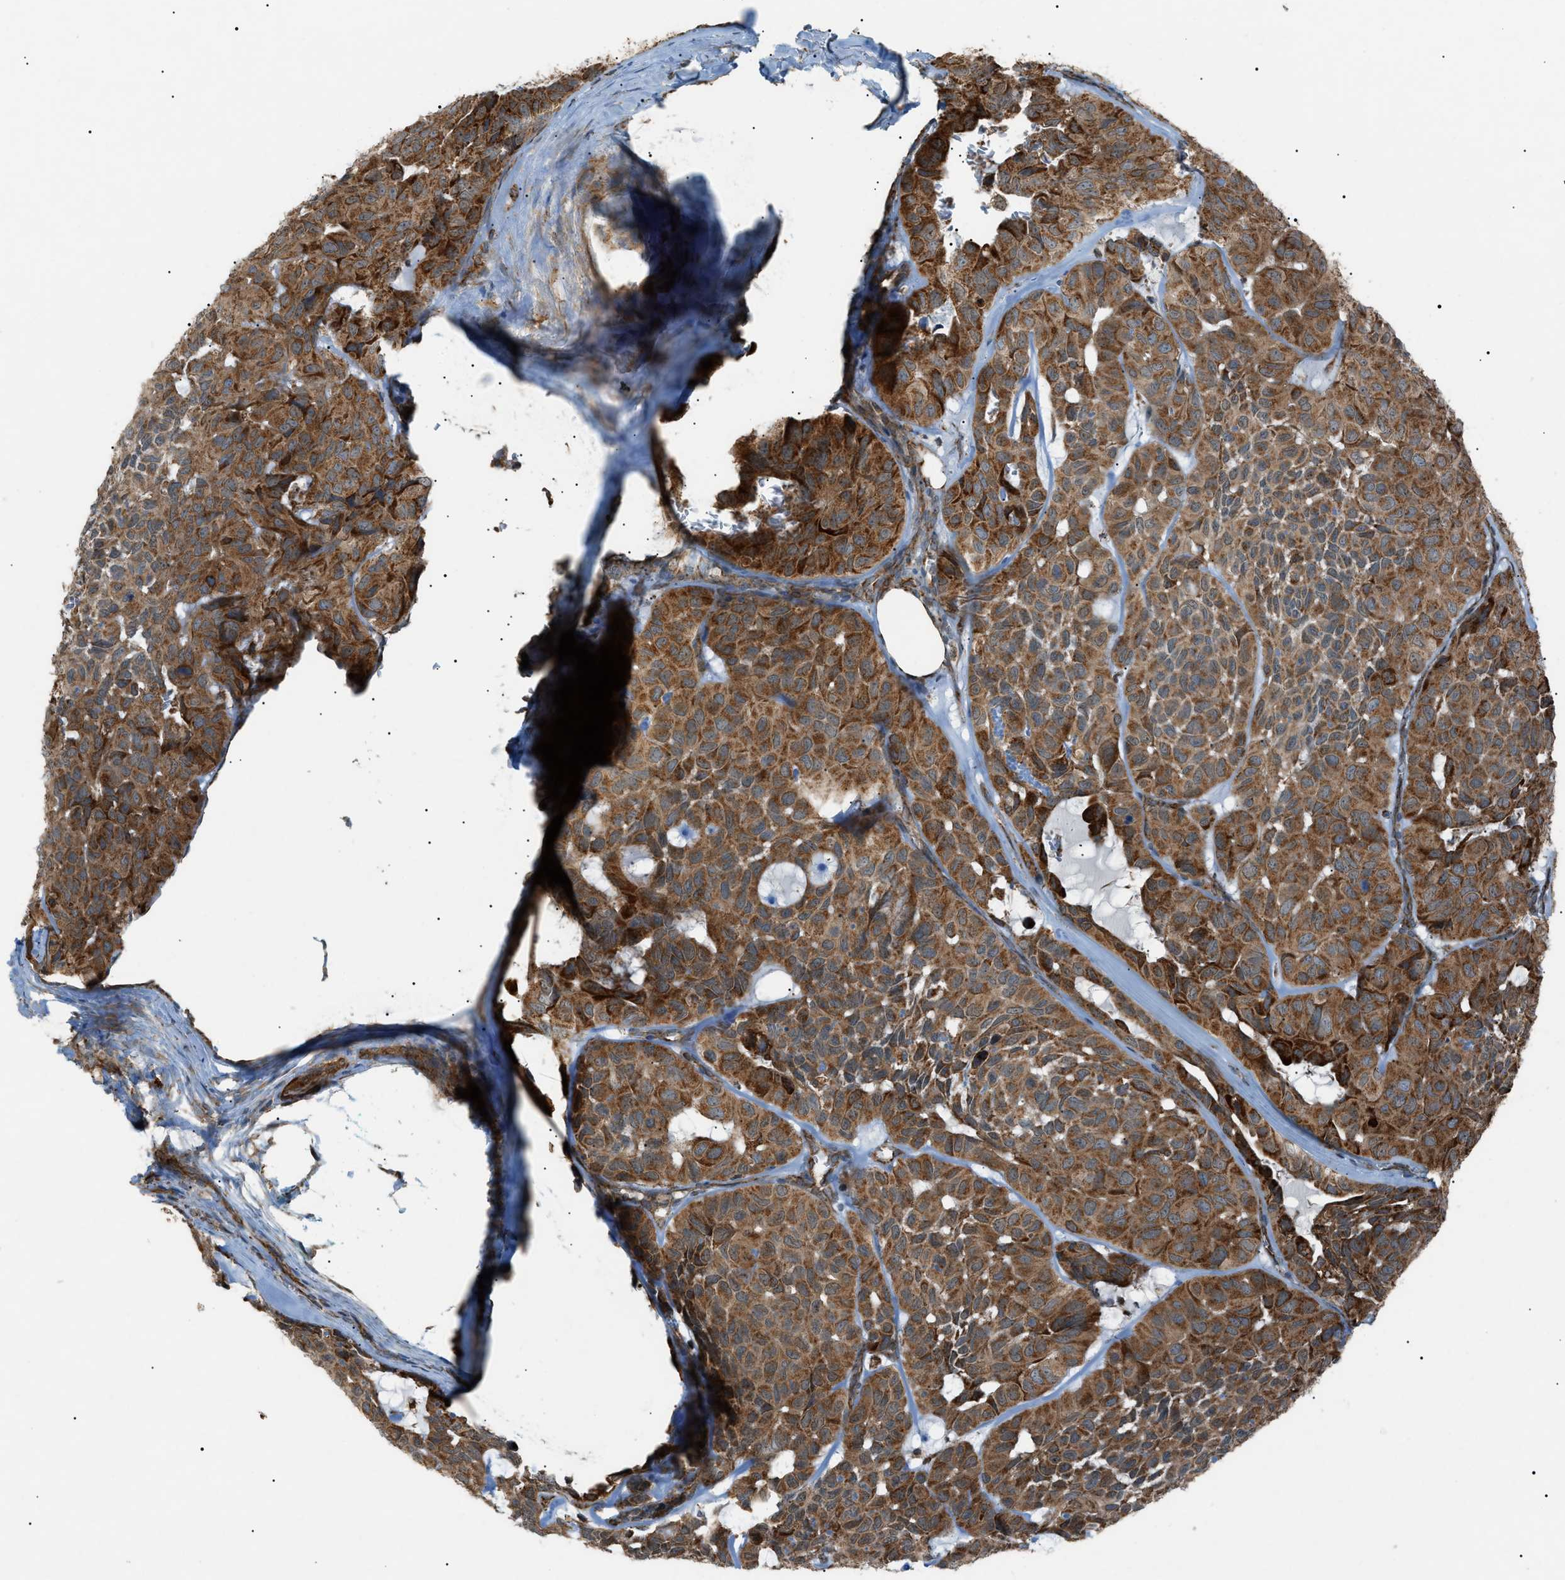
{"staining": {"intensity": "moderate", "quantity": ">75%", "location": "cytoplasmic/membranous"}, "tissue": "head and neck cancer", "cell_type": "Tumor cells", "image_type": "cancer", "snomed": [{"axis": "morphology", "description": "Adenocarcinoma, NOS"}, {"axis": "topography", "description": "Salivary gland, NOS"}, {"axis": "topography", "description": "Head-Neck"}], "caption": "Adenocarcinoma (head and neck) was stained to show a protein in brown. There is medium levels of moderate cytoplasmic/membranous staining in approximately >75% of tumor cells.", "gene": "C1GALT1C1", "patient": {"sex": "female", "age": 76}}